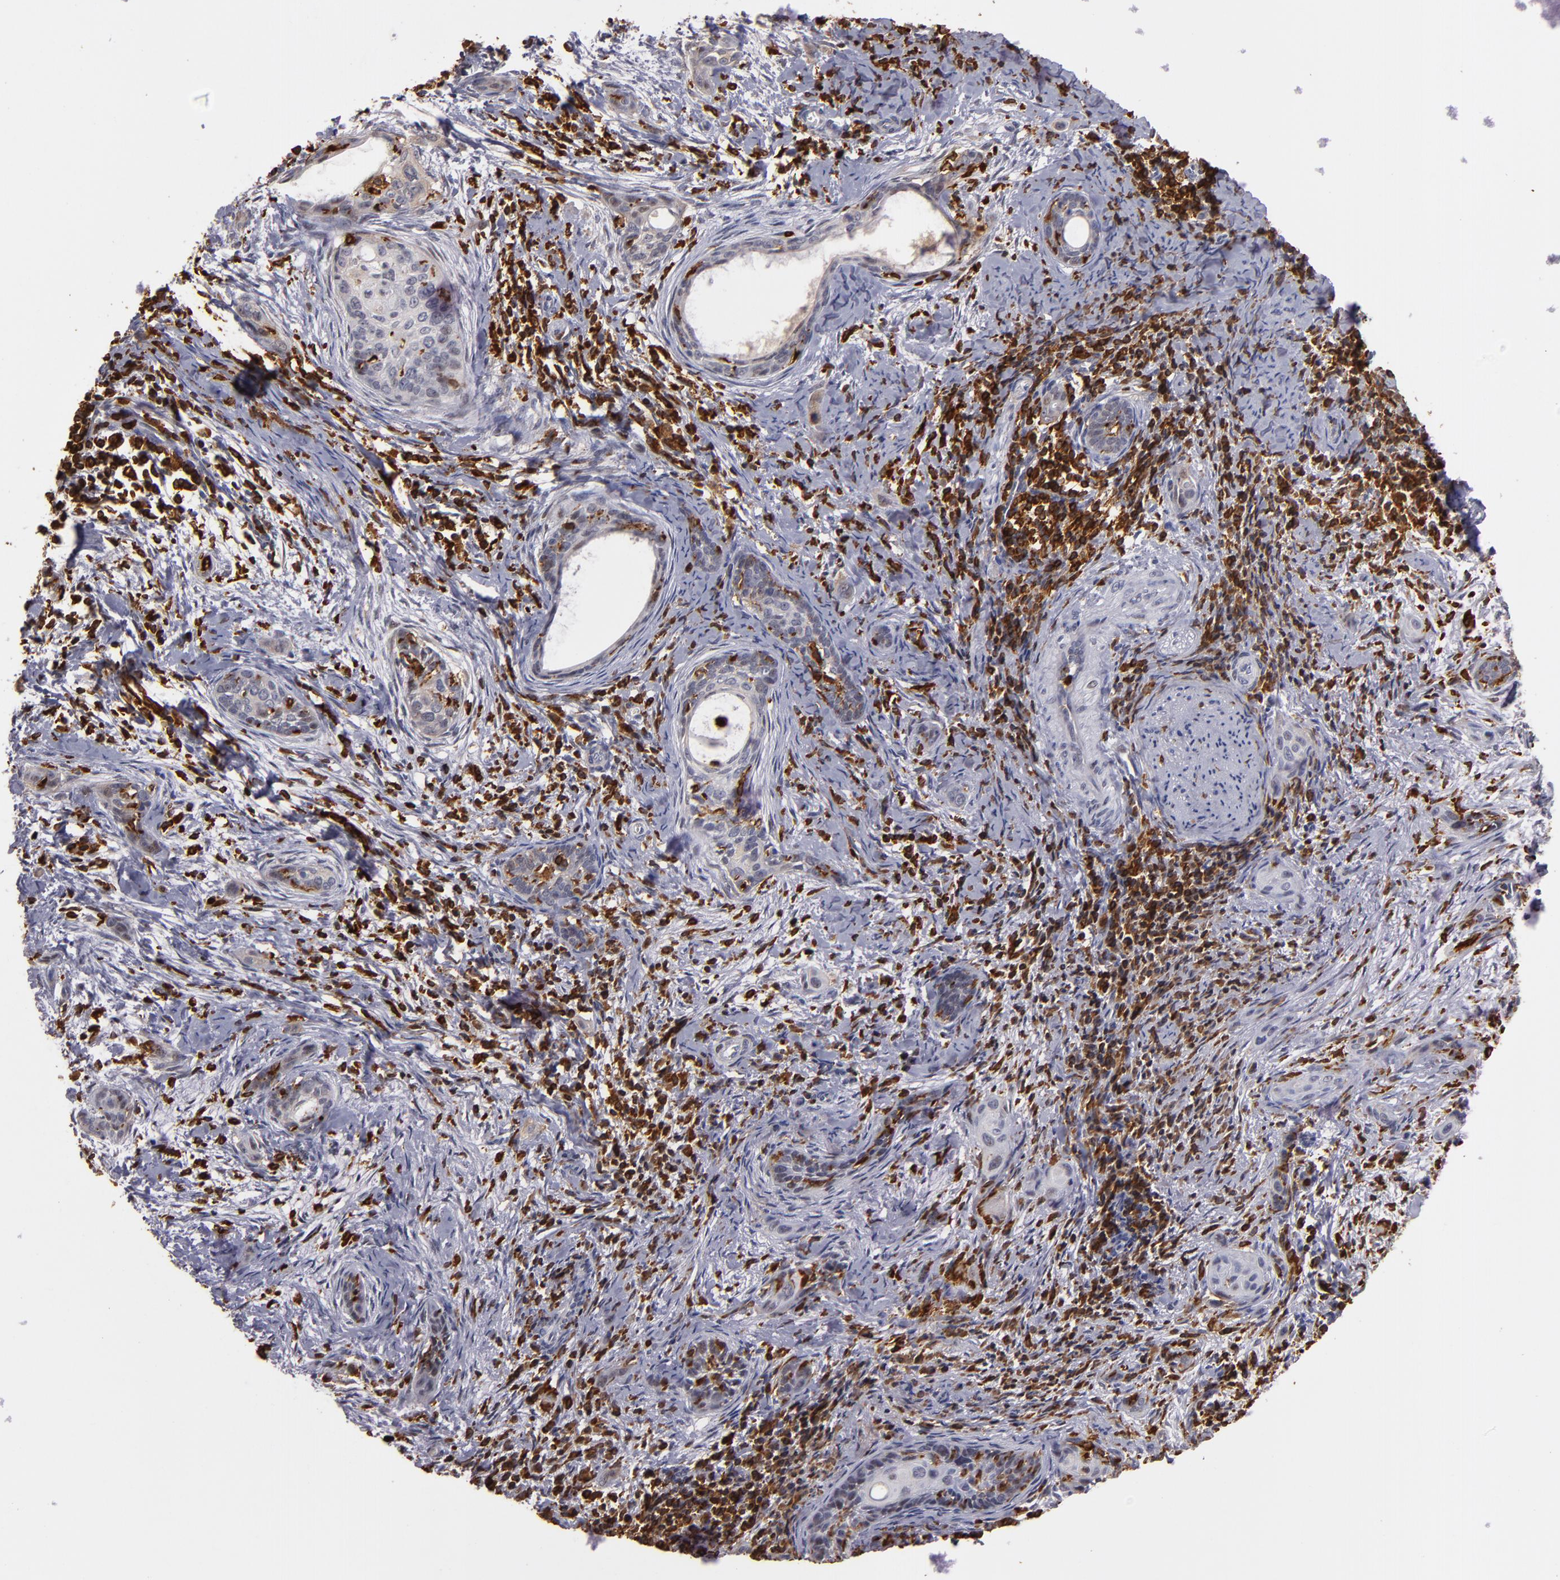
{"staining": {"intensity": "weak", "quantity": "<25%", "location": "cytoplasmic/membranous"}, "tissue": "cervical cancer", "cell_type": "Tumor cells", "image_type": "cancer", "snomed": [{"axis": "morphology", "description": "Squamous cell carcinoma, NOS"}, {"axis": "topography", "description": "Cervix"}], "caption": "Squamous cell carcinoma (cervical) was stained to show a protein in brown. There is no significant expression in tumor cells.", "gene": "WAS", "patient": {"sex": "female", "age": 33}}